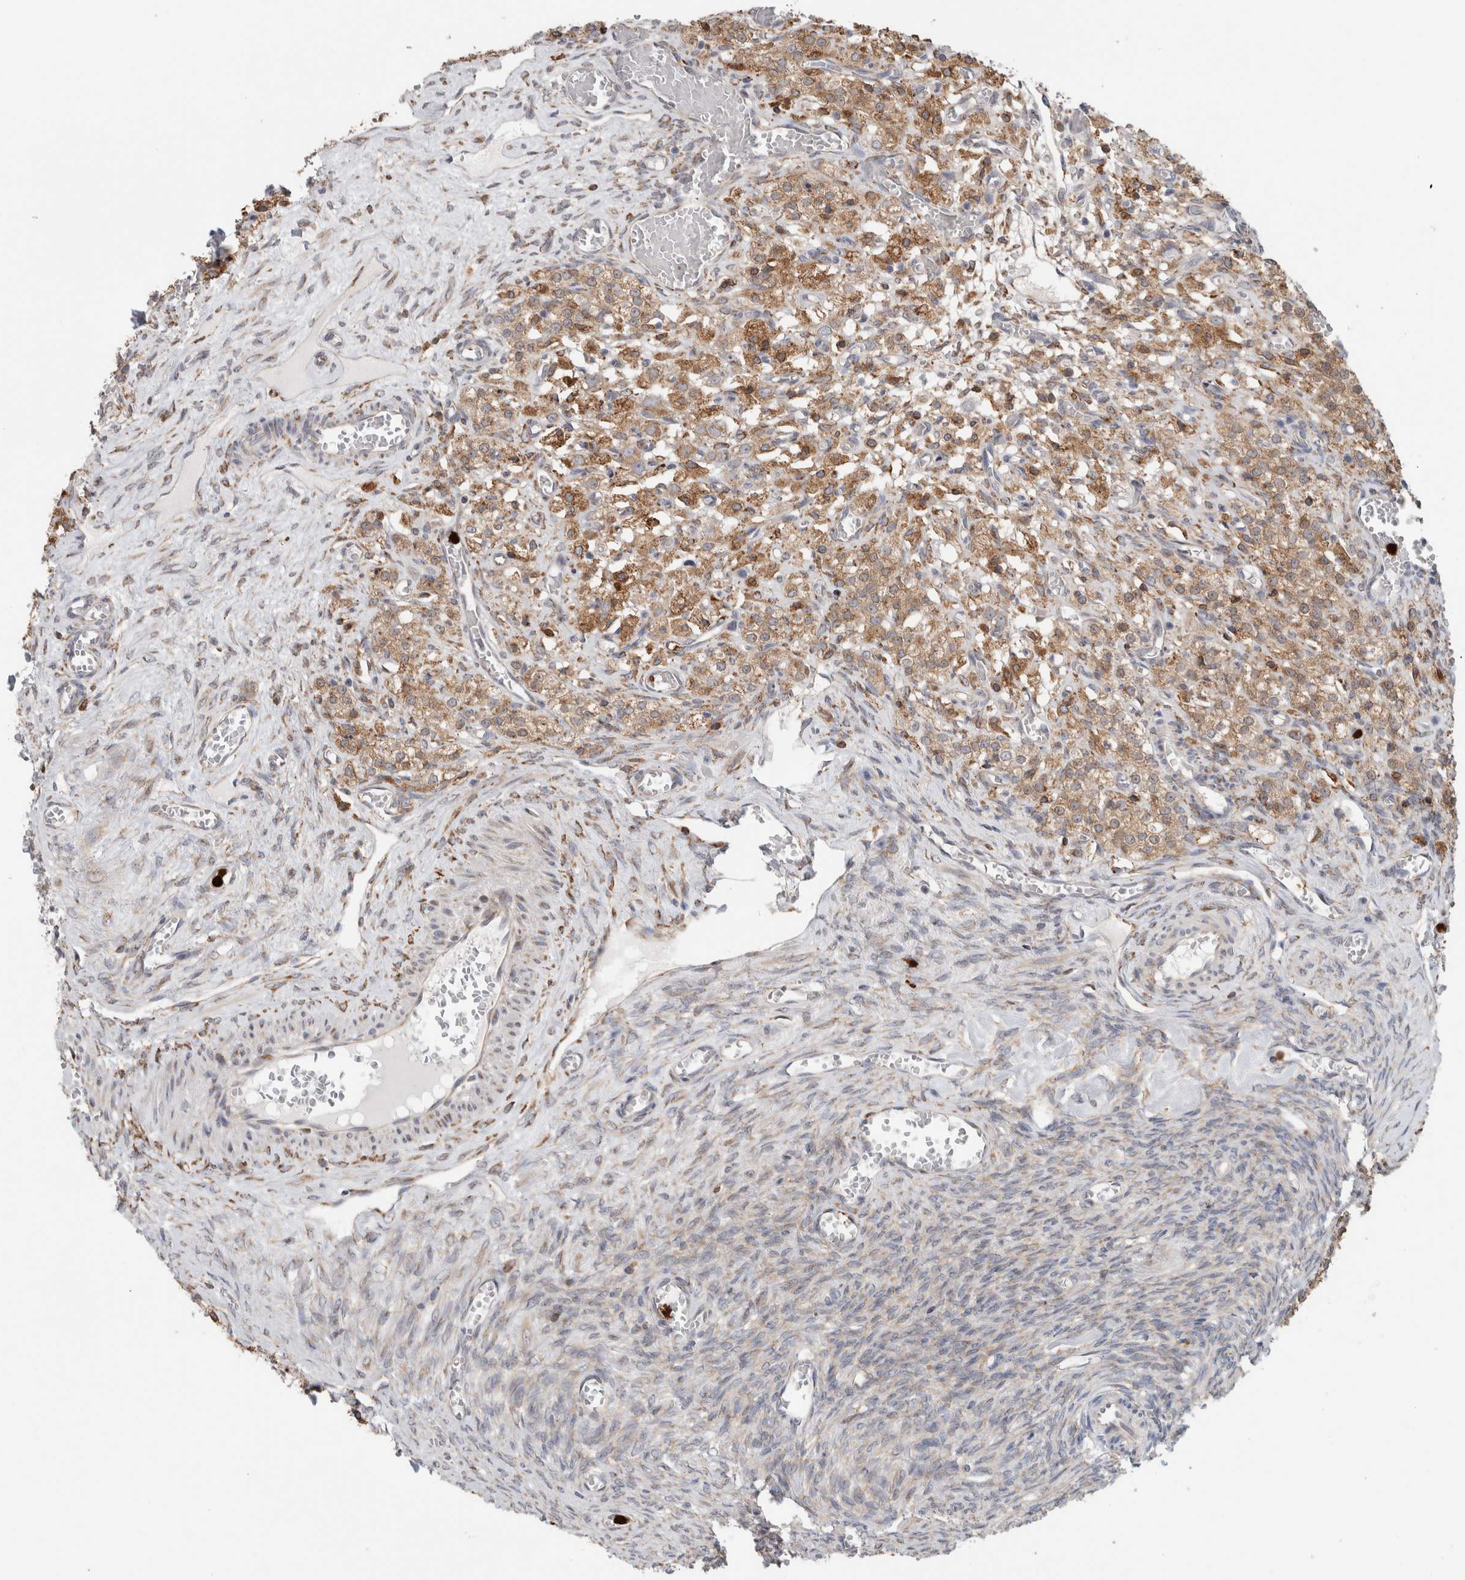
{"staining": {"intensity": "moderate", "quantity": ">75%", "location": "cytoplasmic/membranous"}, "tissue": "ovary", "cell_type": "Follicle cells", "image_type": "normal", "snomed": [{"axis": "morphology", "description": "Normal tissue, NOS"}, {"axis": "topography", "description": "Ovary"}], "caption": "IHC photomicrograph of benign human ovary stained for a protein (brown), which exhibits medium levels of moderate cytoplasmic/membranous expression in about >75% of follicle cells.", "gene": "P4HA1", "patient": {"sex": "female", "age": 27}}